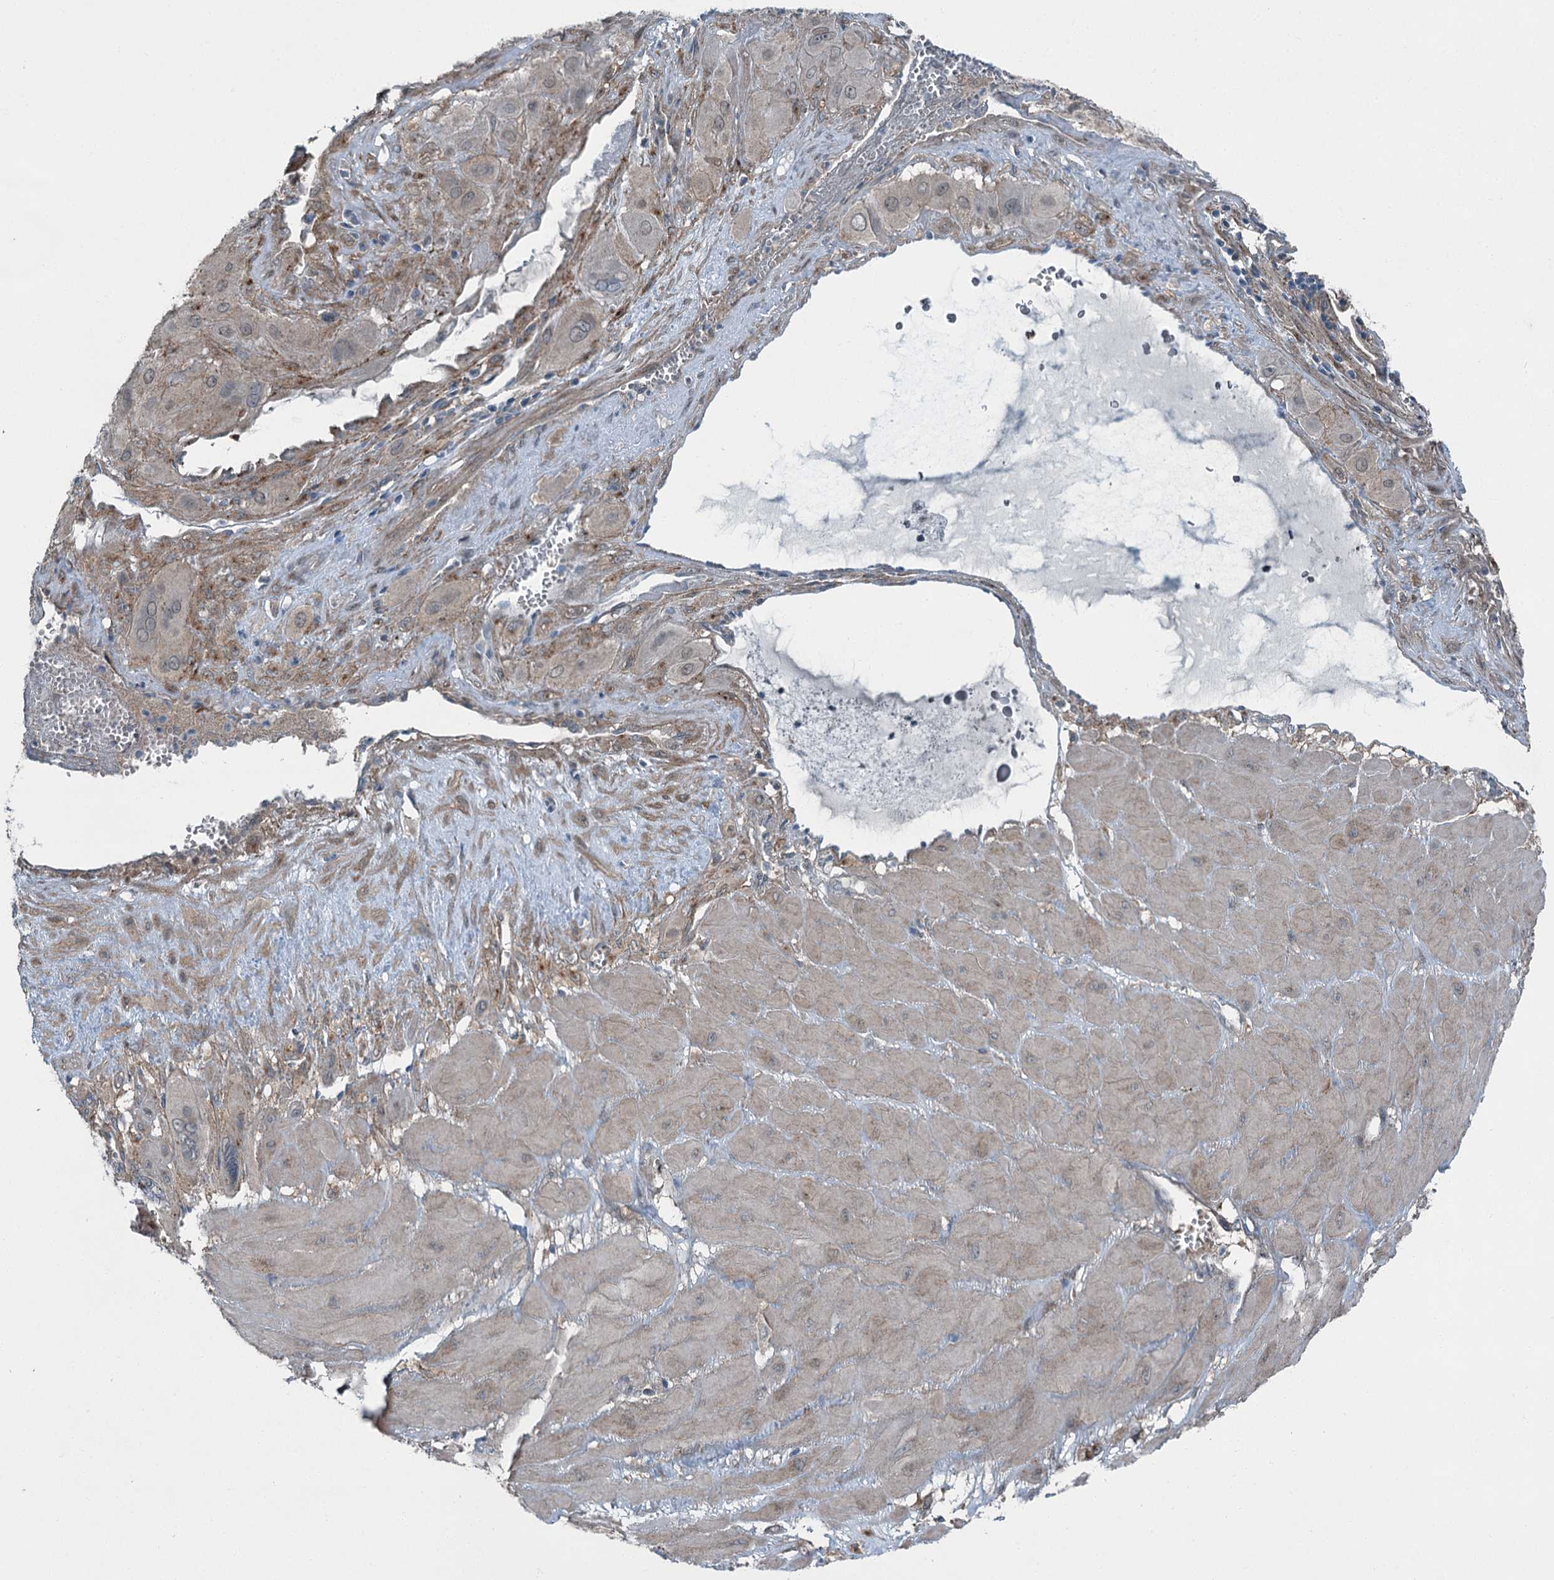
{"staining": {"intensity": "weak", "quantity": "25%-75%", "location": "cytoplasmic/membranous"}, "tissue": "cervical cancer", "cell_type": "Tumor cells", "image_type": "cancer", "snomed": [{"axis": "morphology", "description": "Squamous cell carcinoma, NOS"}, {"axis": "topography", "description": "Cervix"}], "caption": "Tumor cells exhibit low levels of weak cytoplasmic/membranous staining in about 25%-75% of cells in cervical cancer (squamous cell carcinoma).", "gene": "AXL", "patient": {"sex": "female", "age": 34}}